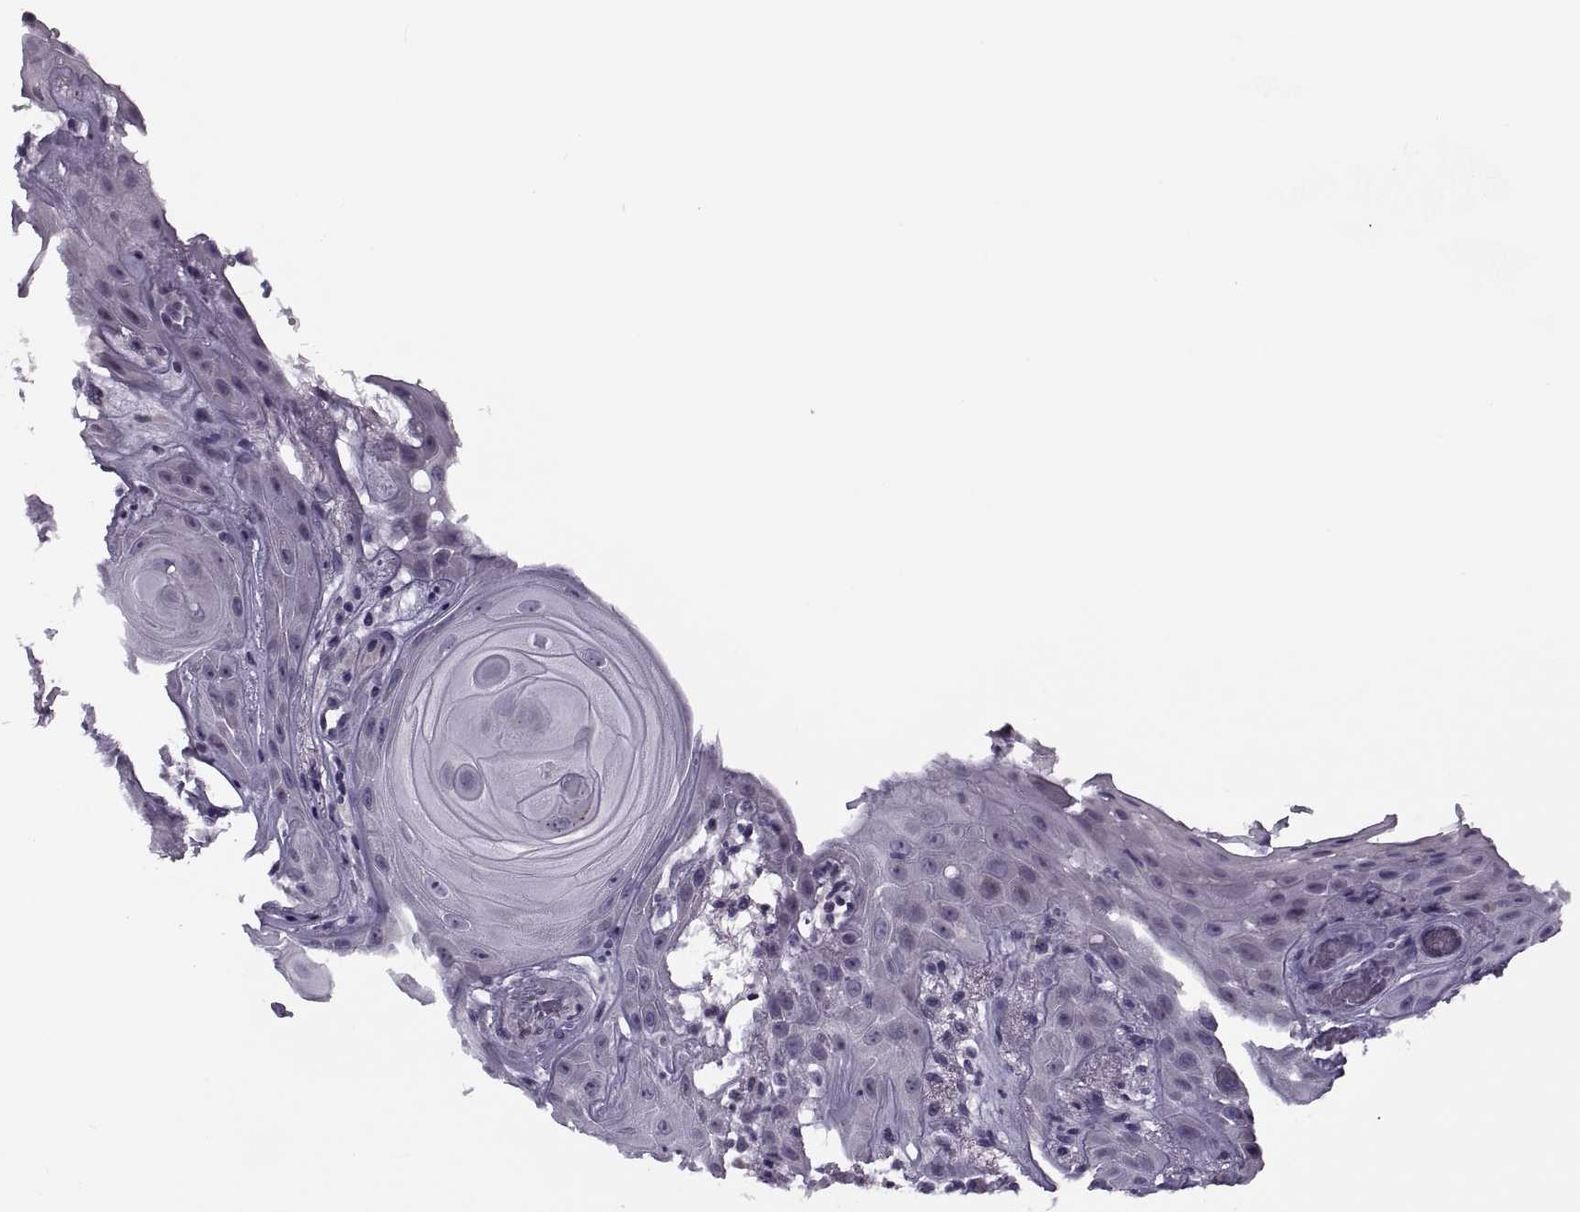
{"staining": {"intensity": "negative", "quantity": "none", "location": "none"}, "tissue": "skin cancer", "cell_type": "Tumor cells", "image_type": "cancer", "snomed": [{"axis": "morphology", "description": "Squamous cell carcinoma, NOS"}, {"axis": "topography", "description": "Skin"}], "caption": "Immunohistochemical staining of skin cancer shows no significant positivity in tumor cells.", "gene": "MAGEB1", "patient": {"sex": "male", "age": 62}}